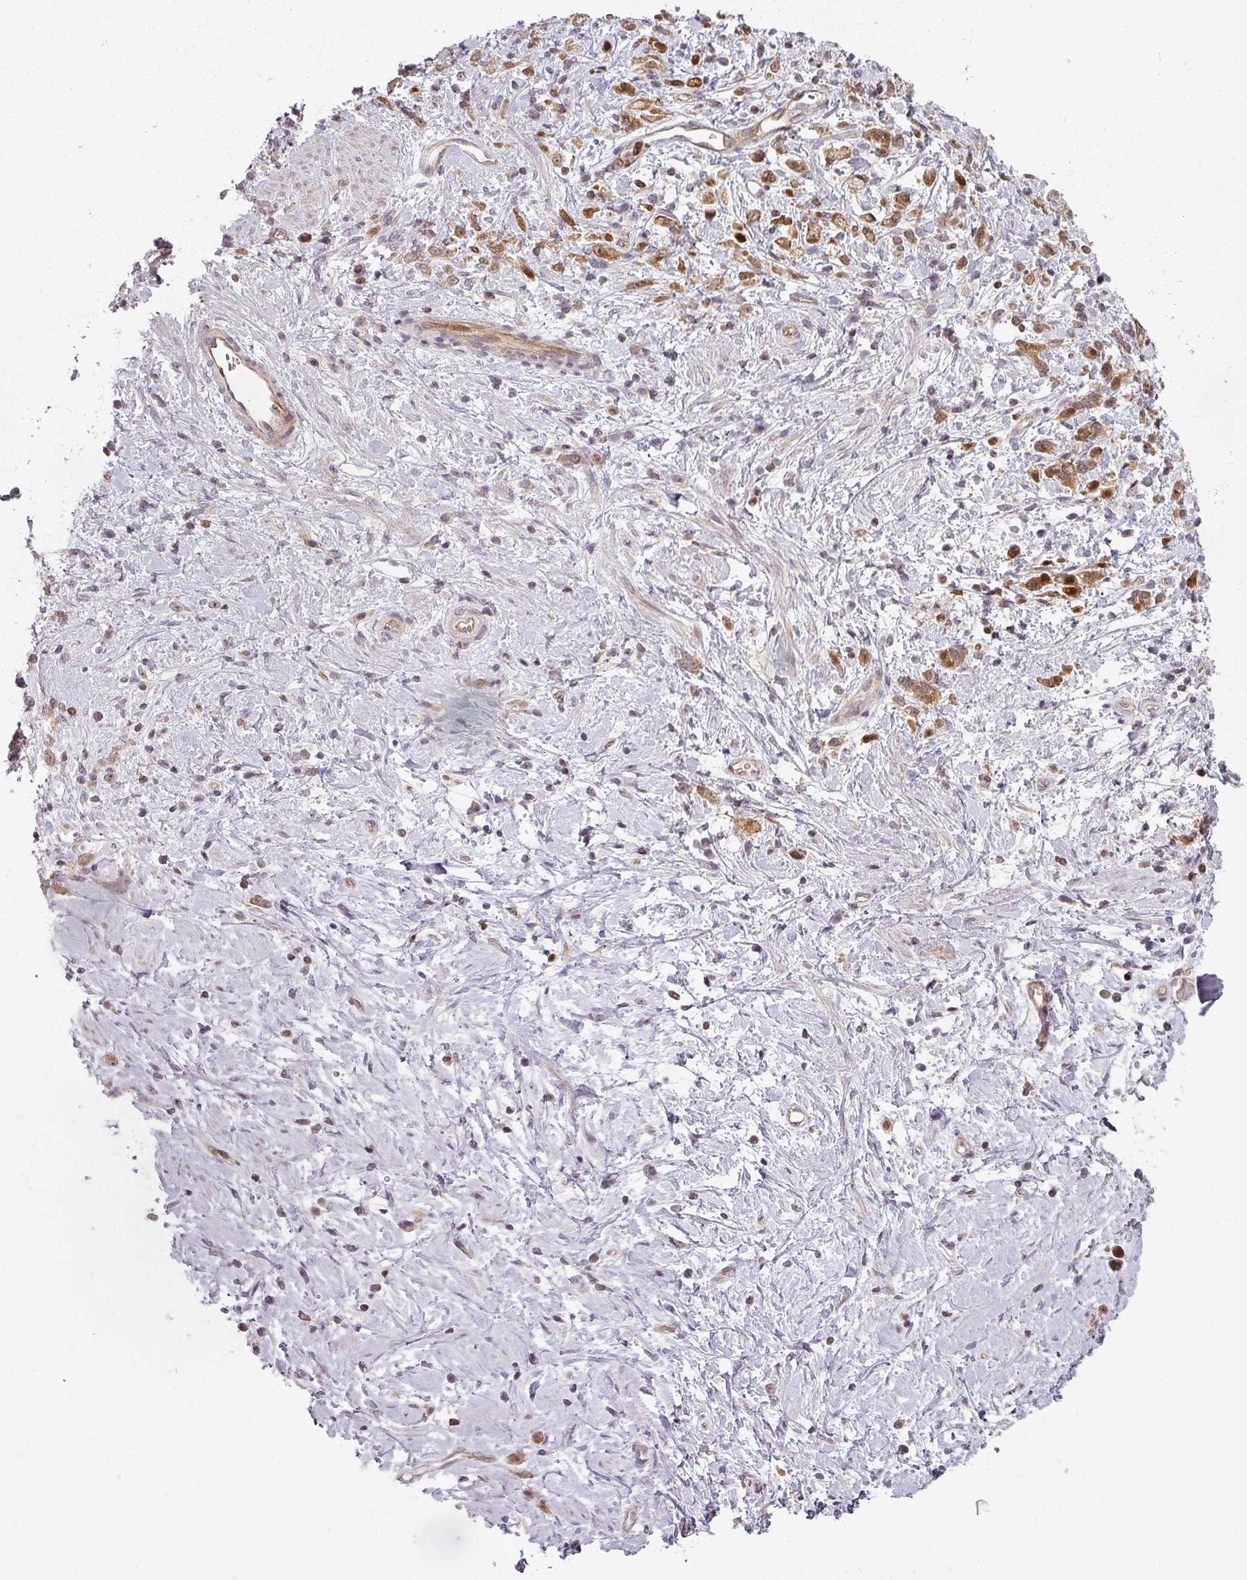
{"staining": {"intensity": "moderate", "quantity": ">75%", "location": "cytoplasmic/membranous,nuclear"}, "tissue": "stomach cancer", "cell_type": "Tumor cells", "image_type": "cancer", "snomed": [{"axis": "morphology", "description": "Adenocarcinoma, NOS"}, {"axis": "topography", "description": "Stomach"}], "caption": "About >75% of tumor cells in human adenocarcinoma (stomach) reveal moderate cytoplasmic/membranous and nuclear protein positivity as visualized by brown immunohistochemical staining.", "gene": "CLIC1", "patient": {"sex": "female", "age": 60}}